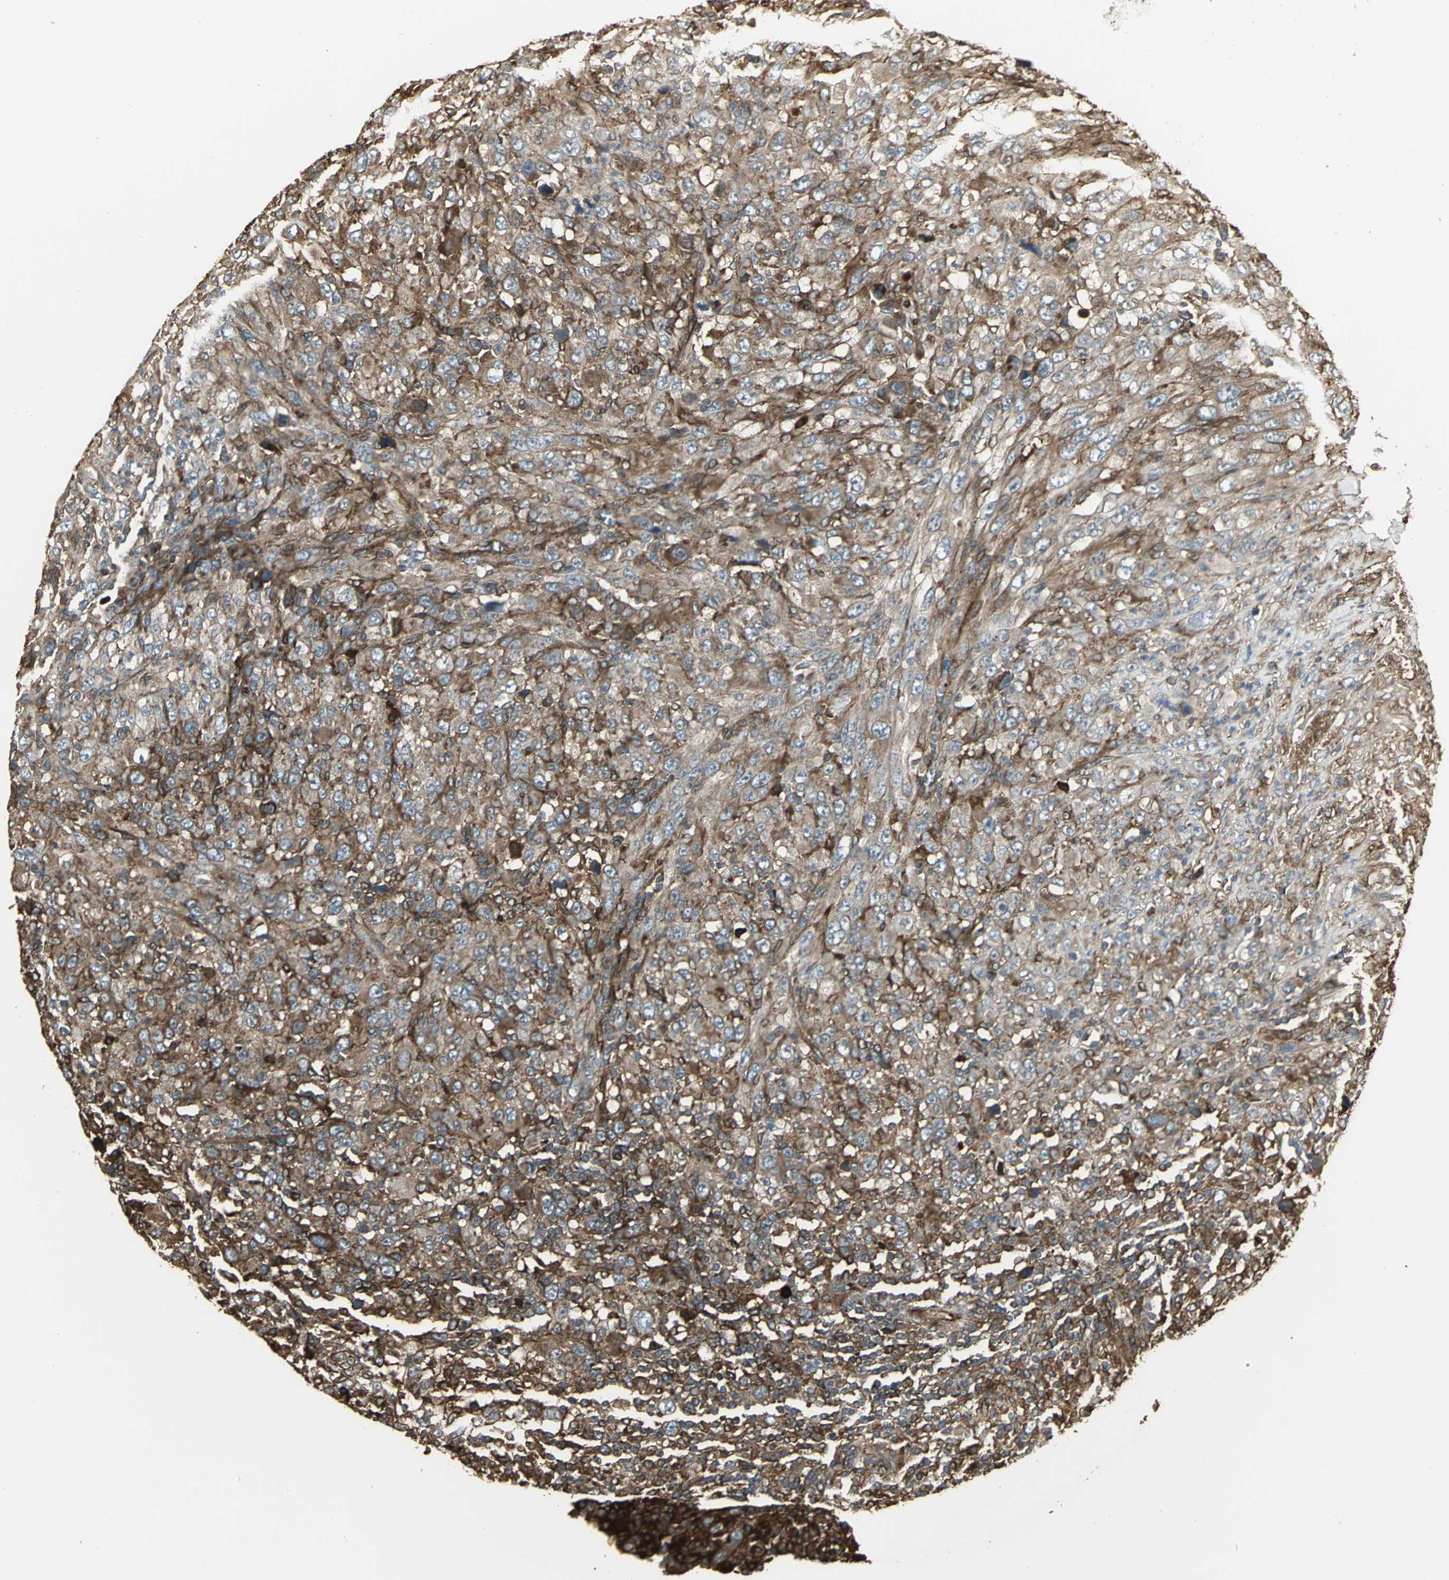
{"staining": {"intensity": "moderate", "quantity": ">75%", "location": "cytoplasmic/membranous"}, "tissue": "melanoma", "cell_type": "Tumor cells", "image_type": "cancer", "snomed": [{"axis": "morphology", "description": "Malignant melanoma, Metastatic site"}, {"axis": "topography", "description": "Skin"}], "caption": "Human melanoma stained for a protein (brown) demonstrates moderate cytoplasmic/membranous positive staining in approximately >75% of tumor cells.", "gene": "PRXL2B", "patient": {"sex": "female", "age": 56}}